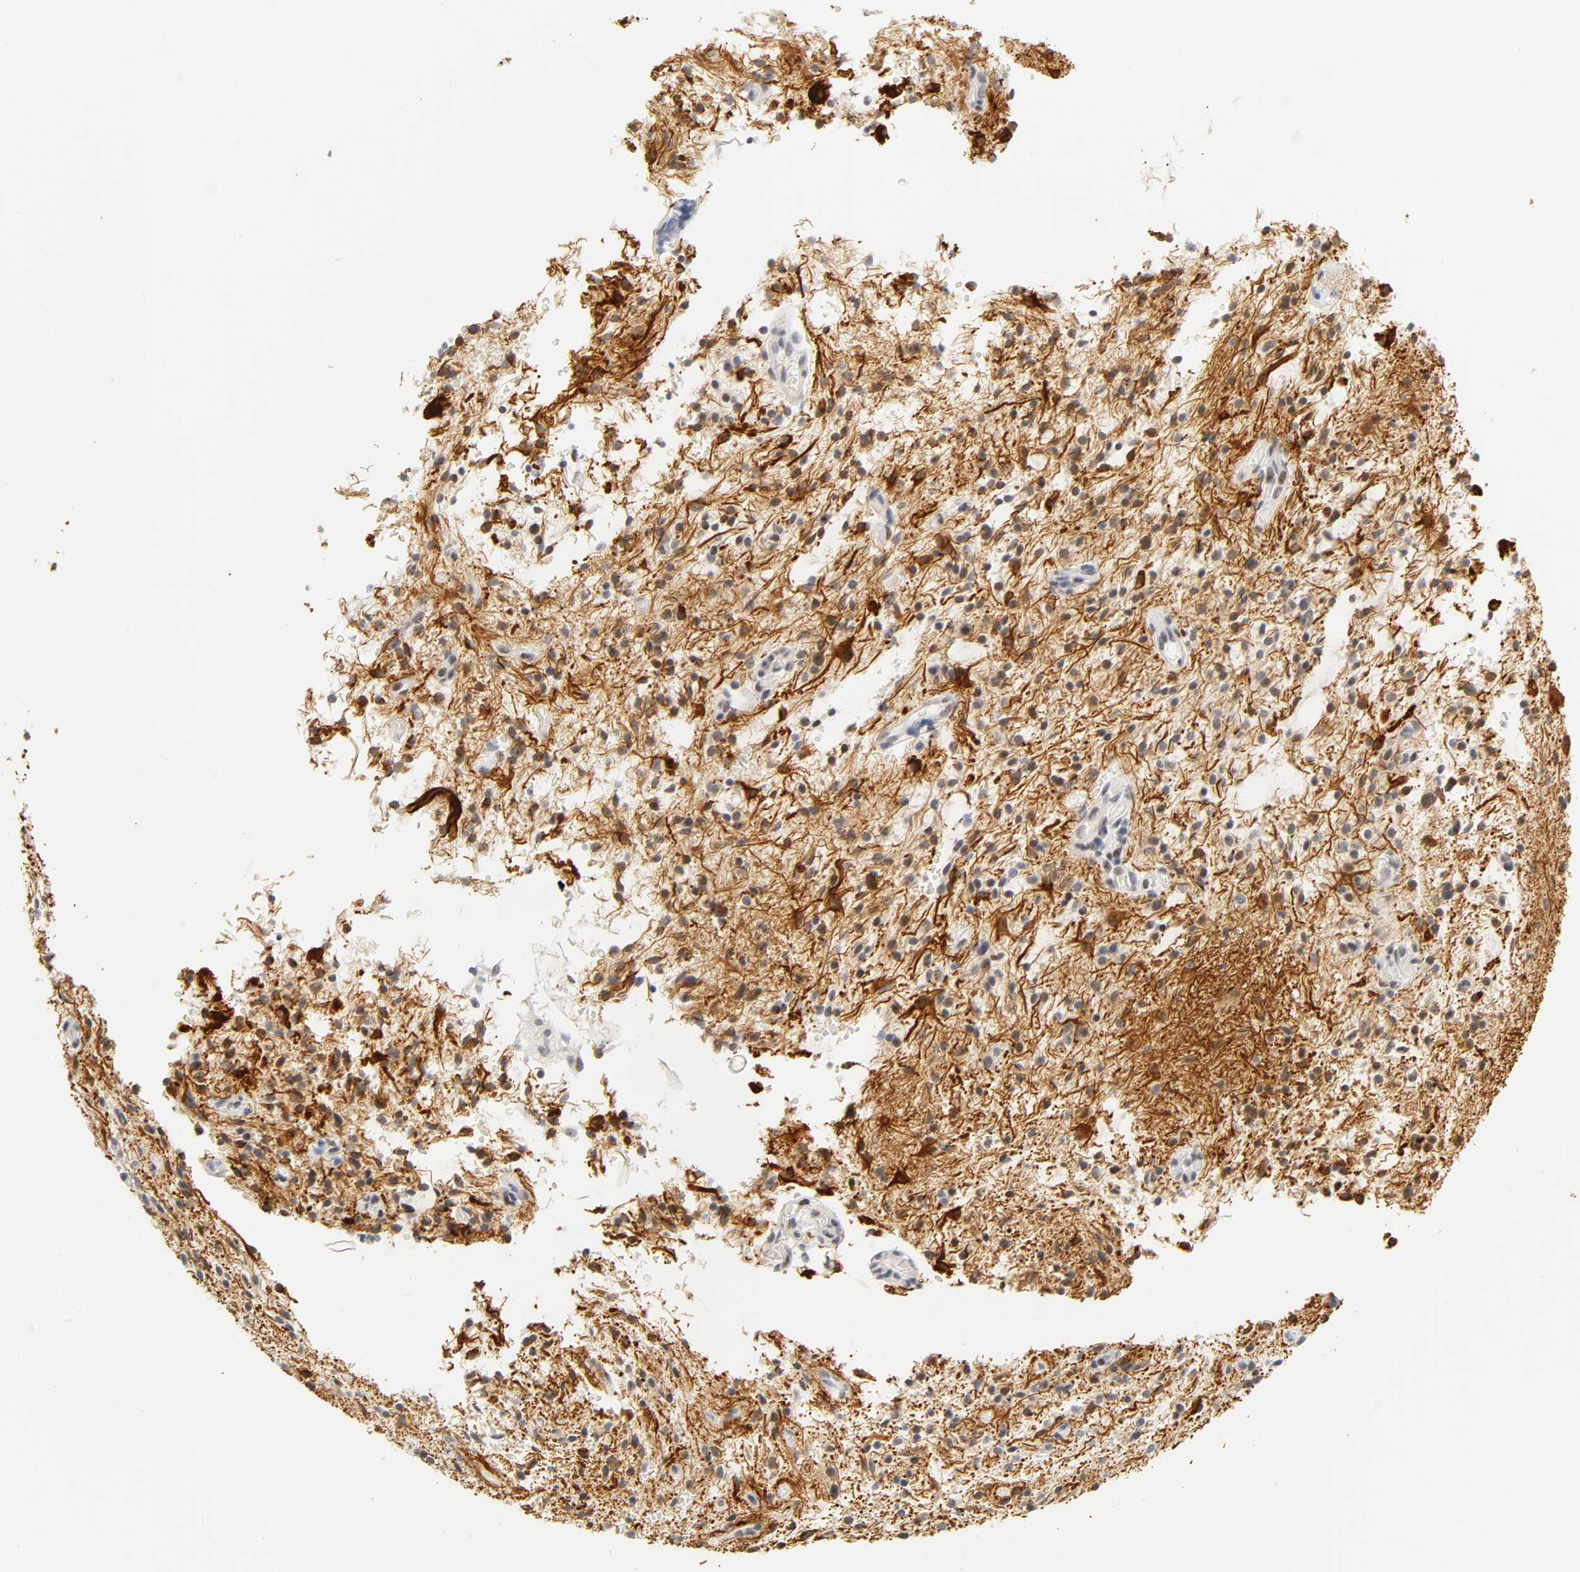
{"staining": {"intensity": "moderate", "quantity": "<25%", "location": "cytoplasmic/membranous"}, "tissue": "glioma", "cell_type": "Tumor cells", "image_type": "cancer", "snomed": [{"axis": "morphology", "description": "Glioma, malignant, NOS"}, {"axis": "topography", "description": "Cerebellum"}], "caption": "Immunohistochemistry histopathology image of neoplastic tissue: glioma stained using immunohistochemistry exhibits low levels of moderate protein expression localized specifically in the cytoplasmic/membranous of tumor cells, appearing as a cytoplasmic/membranous brown color.", "gene": "MNAT1", "patient": {"sex": "female", "age": 10}}